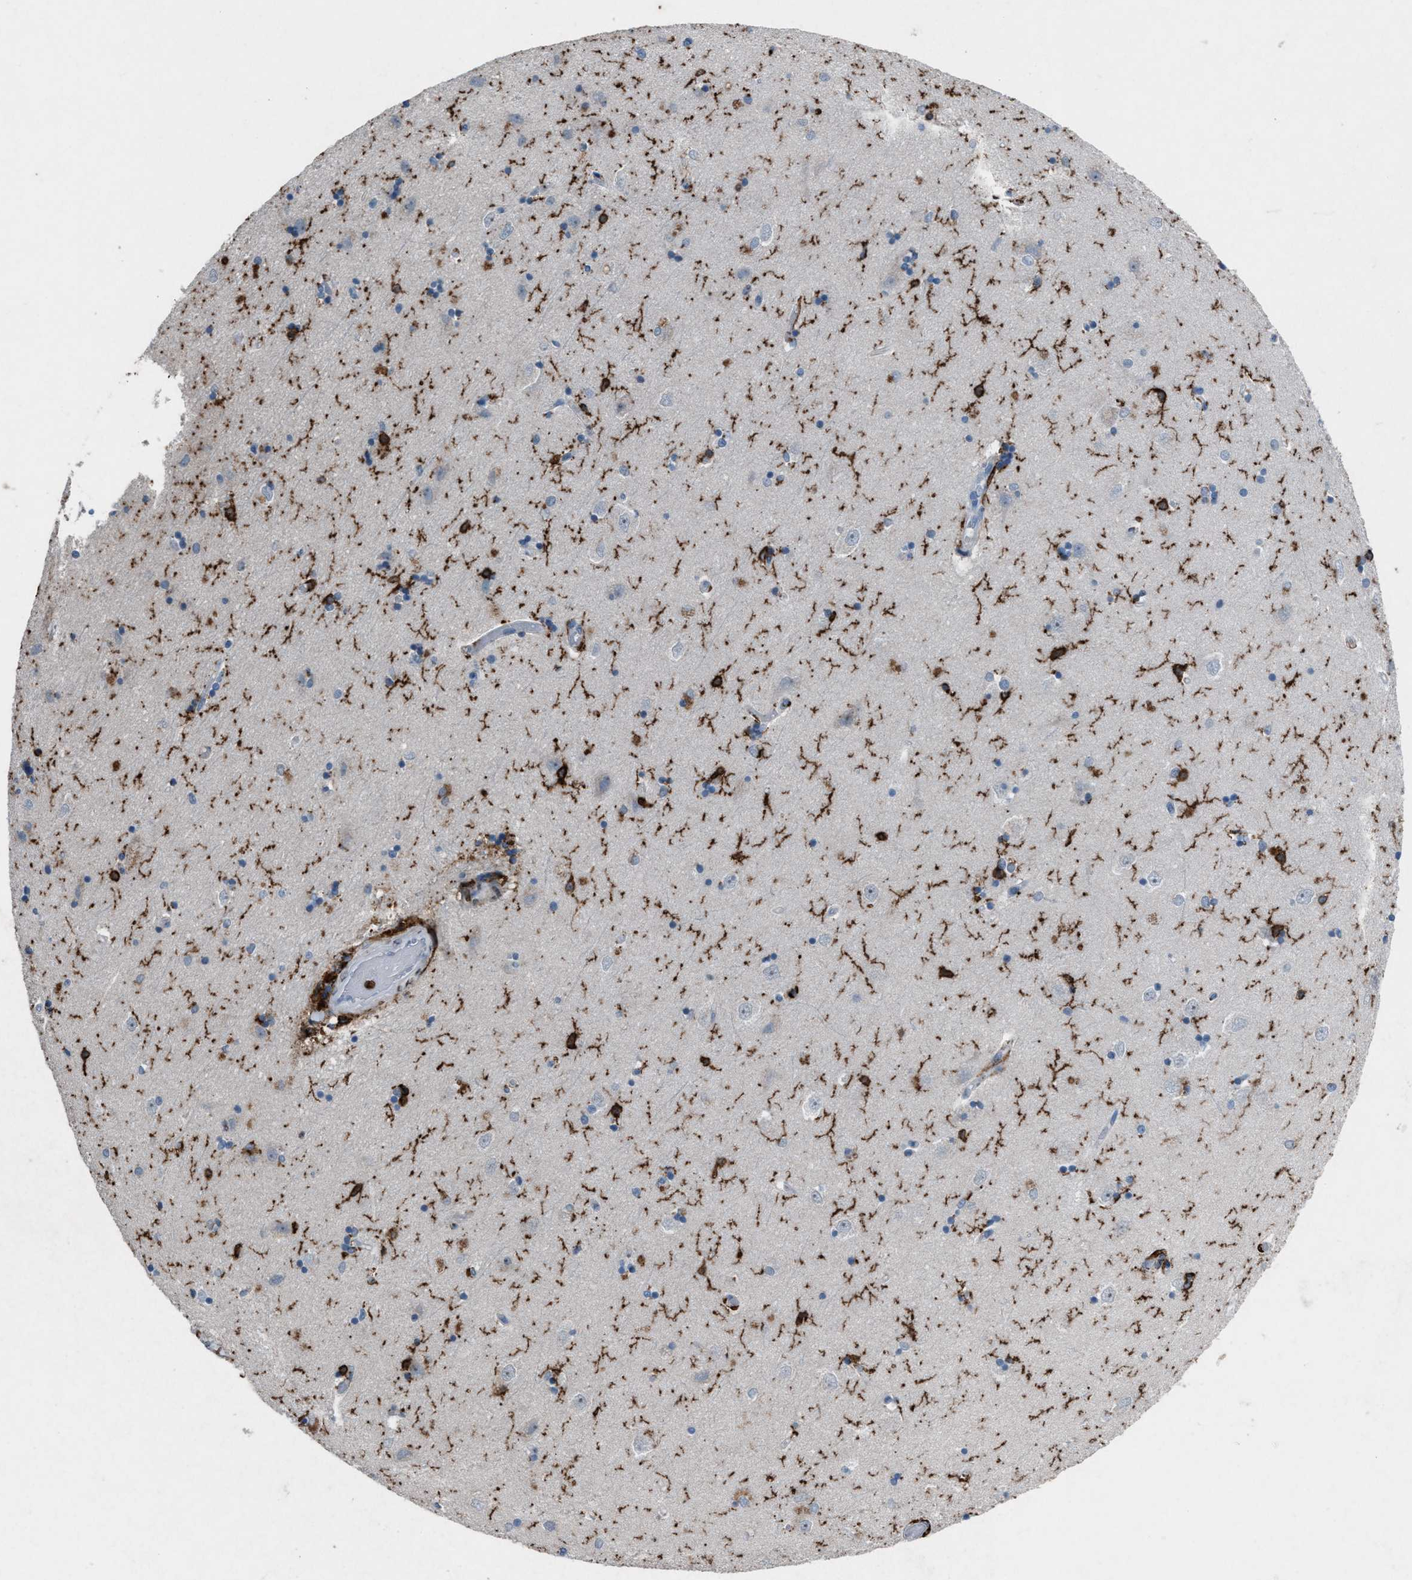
{"staining": {"intensity": "strong", "quantity": "<25%", "location": "cytoplasmic/membranous"}, "tissue": "hippocampus", "cell_type": "Glial cells", "image_type": "normal", "snomed": [{"axis": "morphology", "description": "Normal tissue, NOS"}, {"axis": "topography", "description": "Hippocampus"}], "caption": "Strong cytoplasmic/membranous protein positivity is present in approximately <25% of glial cells in hippocampus. The staining is performed using DAB (3,3'-diaminobenzidine) brown chromogen to label protein expression. The nuclei are counter-stained blue using hematoxylin.", "gene": "FCER1G", "patient": {"sex": "male", "age": 45}}